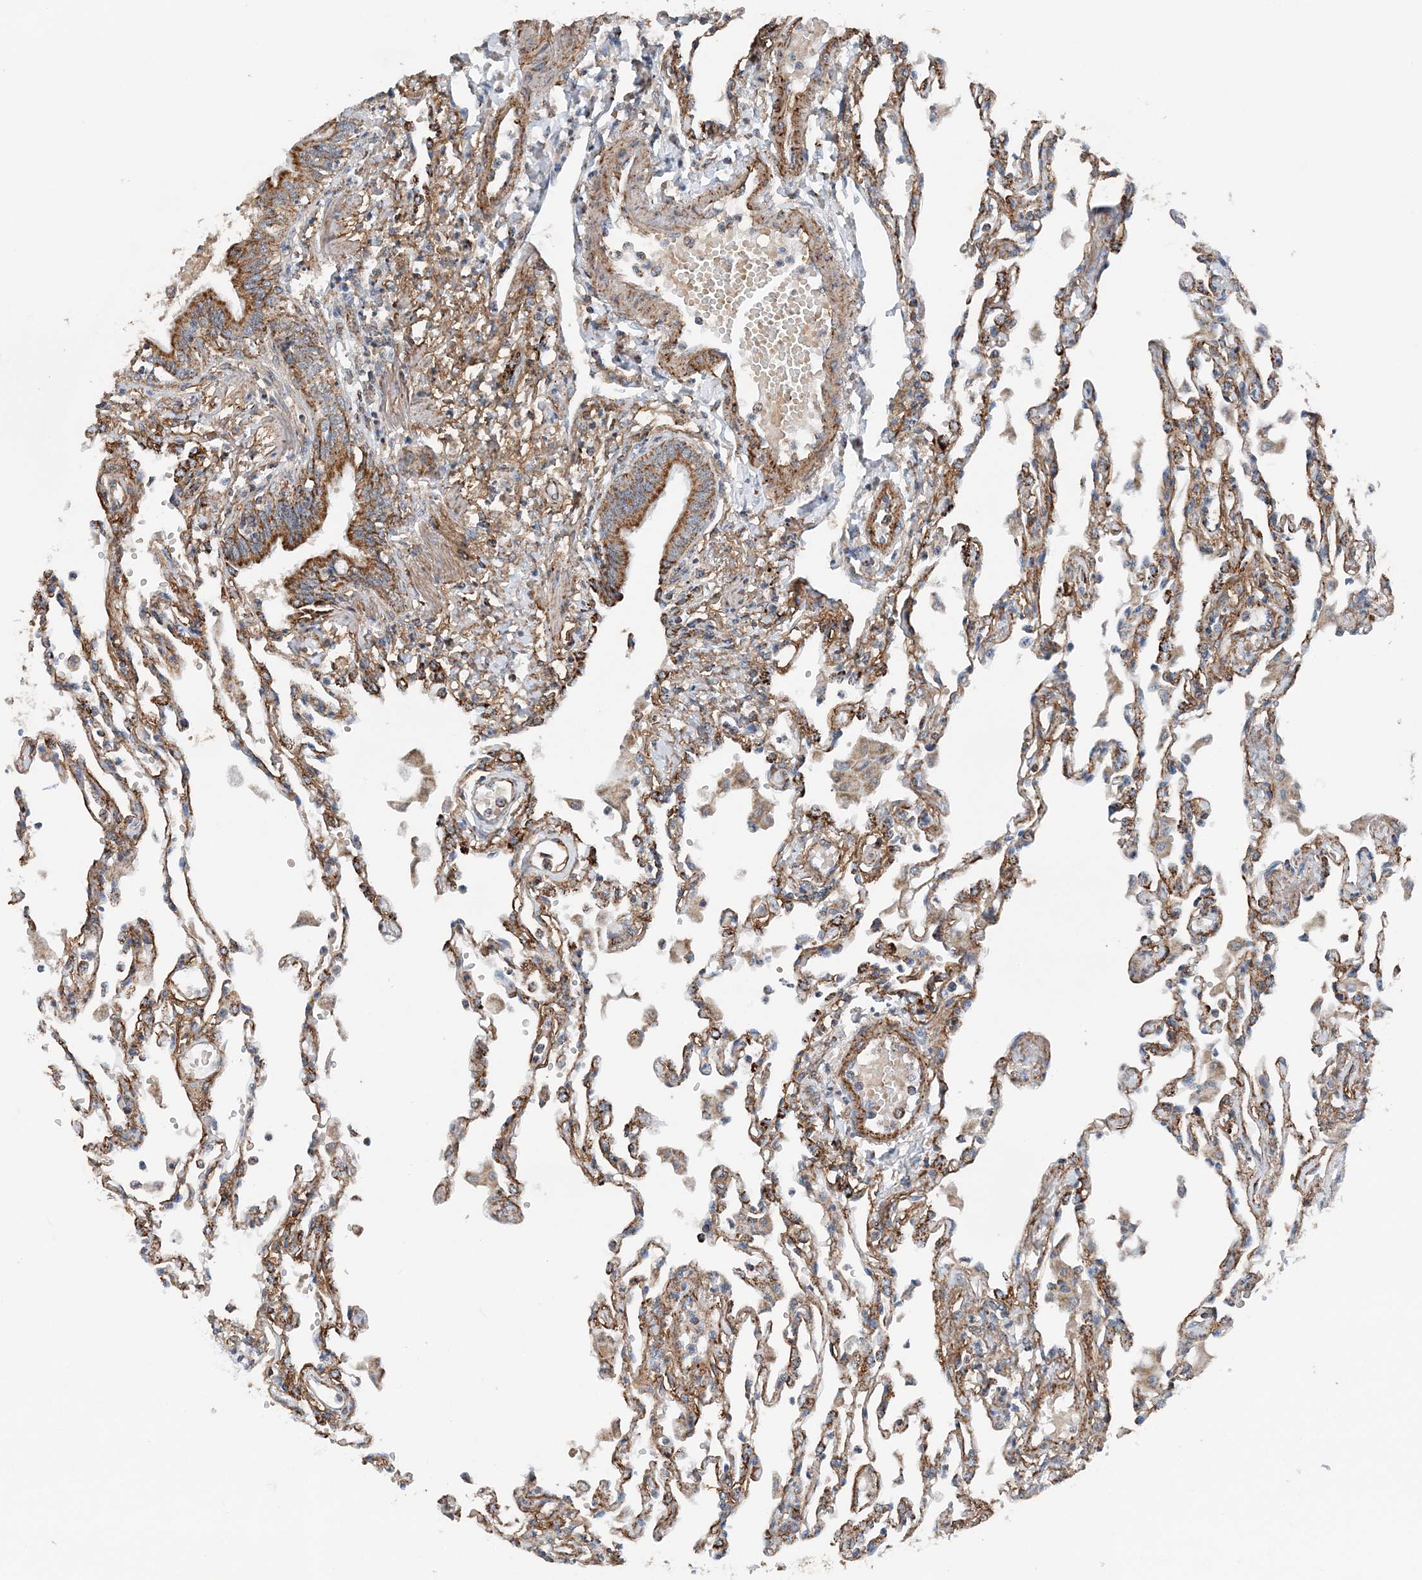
{"staining": {"intensity": "moderate", "quantity": "25%-75%", "location": "cytoplasmic/membranous"}, "tissue": "lung", "cell_type": "Alveolar cells", "image_type": "normal", "snomed": [{"axis": "morphology", "description": "Normal tissue, NOS"}, {"axis": "topography", "description": "Bronchus"}, {"axis": "topography", "description": "Lung"}], "caption": "Immunohistochemical staining of unremarkable human lung shows 25%-75% levels of moderate cytoplasmic/membranous protein staining in about 25%-75% of alveolar cells.", "gene": "SPRY2", "patient": {"sex": "female", "age": 49}}